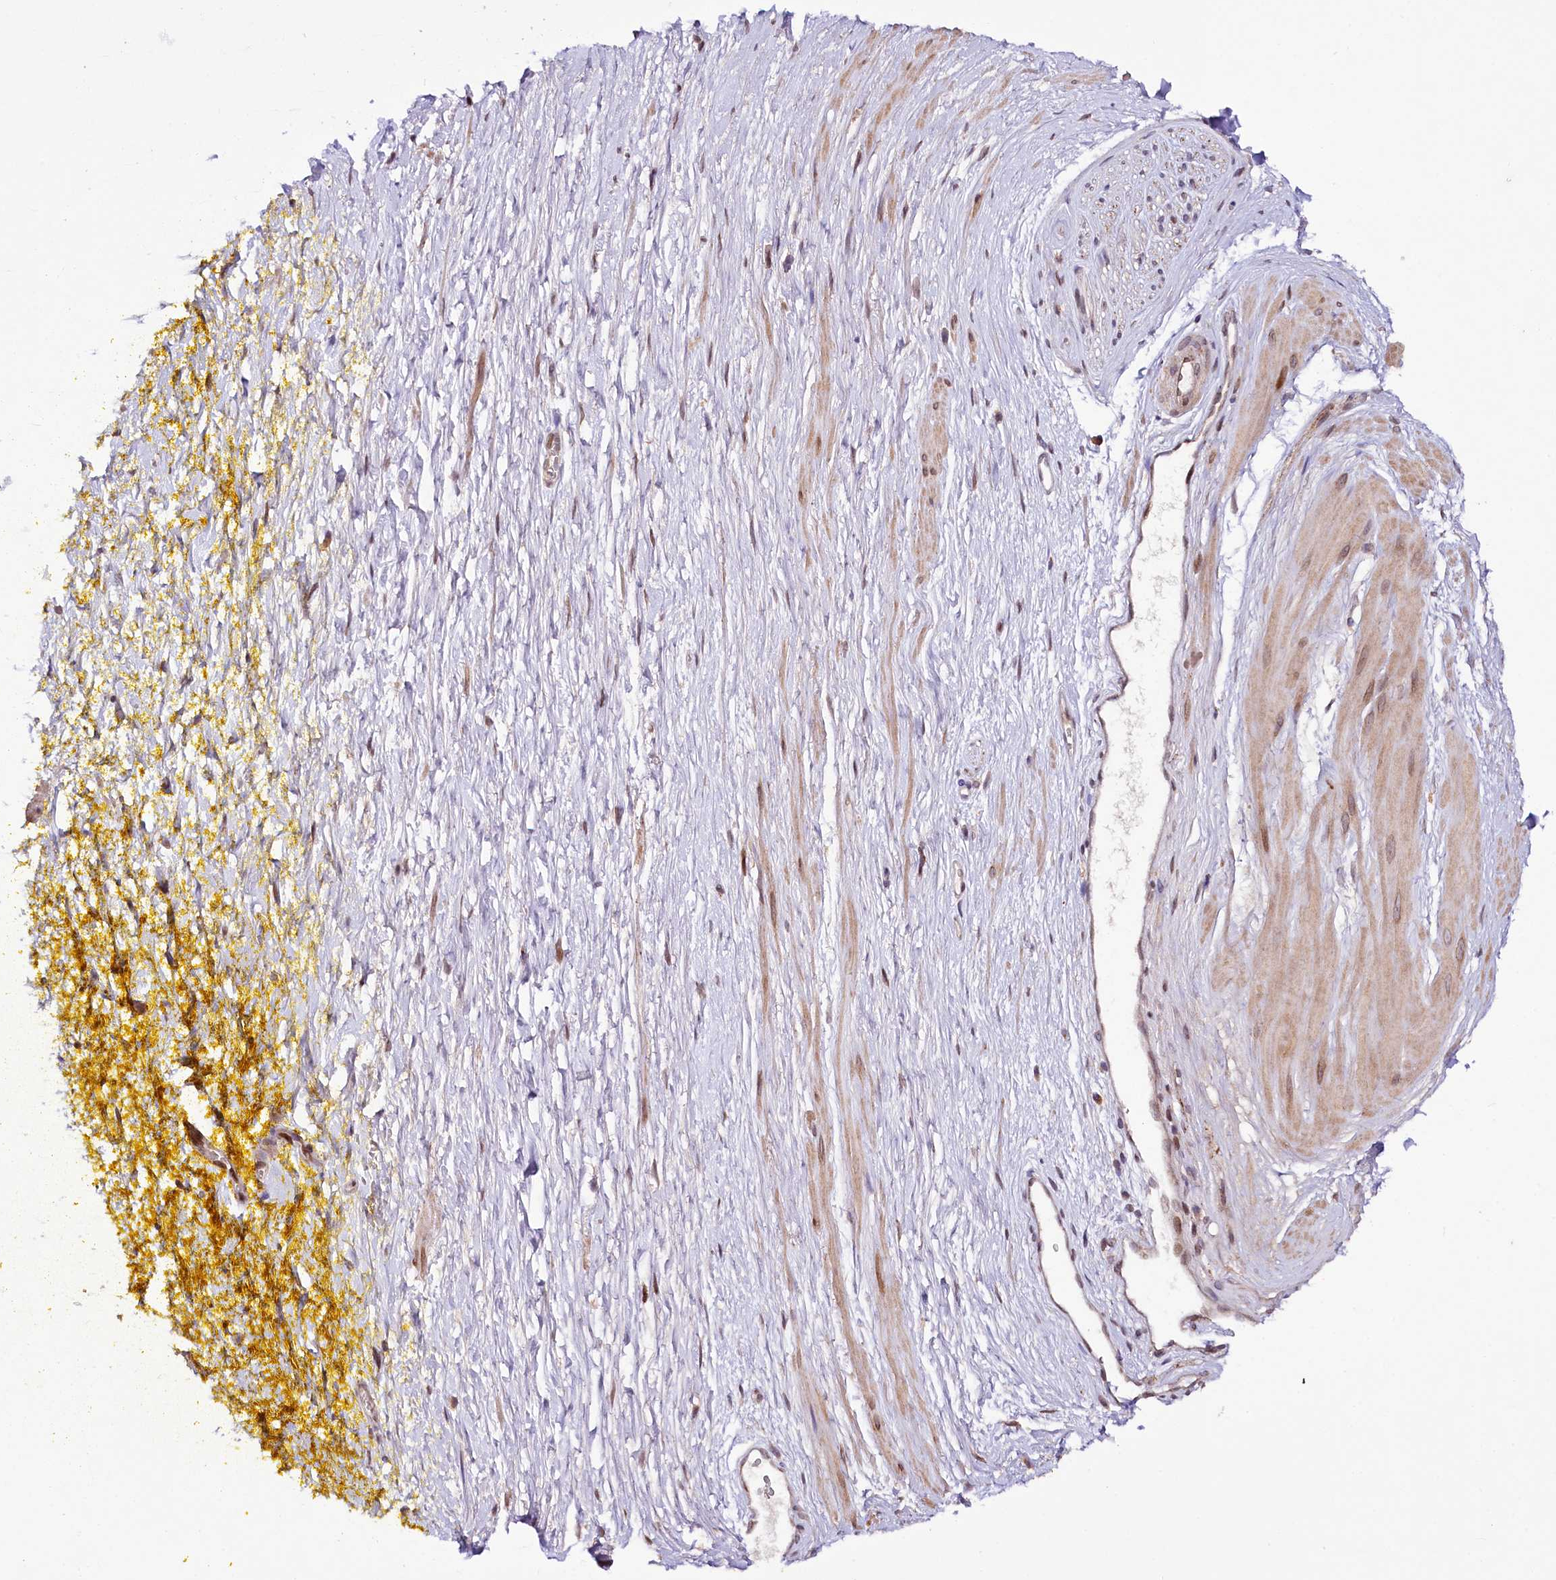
{"staining": {"intensity": "moderate", "quantity": "25%-75%", "location": "nuclear"}, "tissue": "adipose tissue", "cell_type": "Adipocytes", "image_type": "normal", "snomed": [{"axis": "morphology", "description": "Normal tissue, NOS"}, {"axis": "morphology", "description": "Adenocarcinoma, Low grade"}, {"axis": "topography", "description": "Prostate"}, {"axis": "topography", "description": "Peripheral nerve tissue"}], "caption": "Immunohistochemistry (IHC) histopathology image of normal adipose tissue stained for a protein (brown), which exhibits medium levels of moderate nuclear expression in about 25%-75% of adipocytes.", "gene": "ZNF226", "patient": {"sex": "male", "age": 63}}